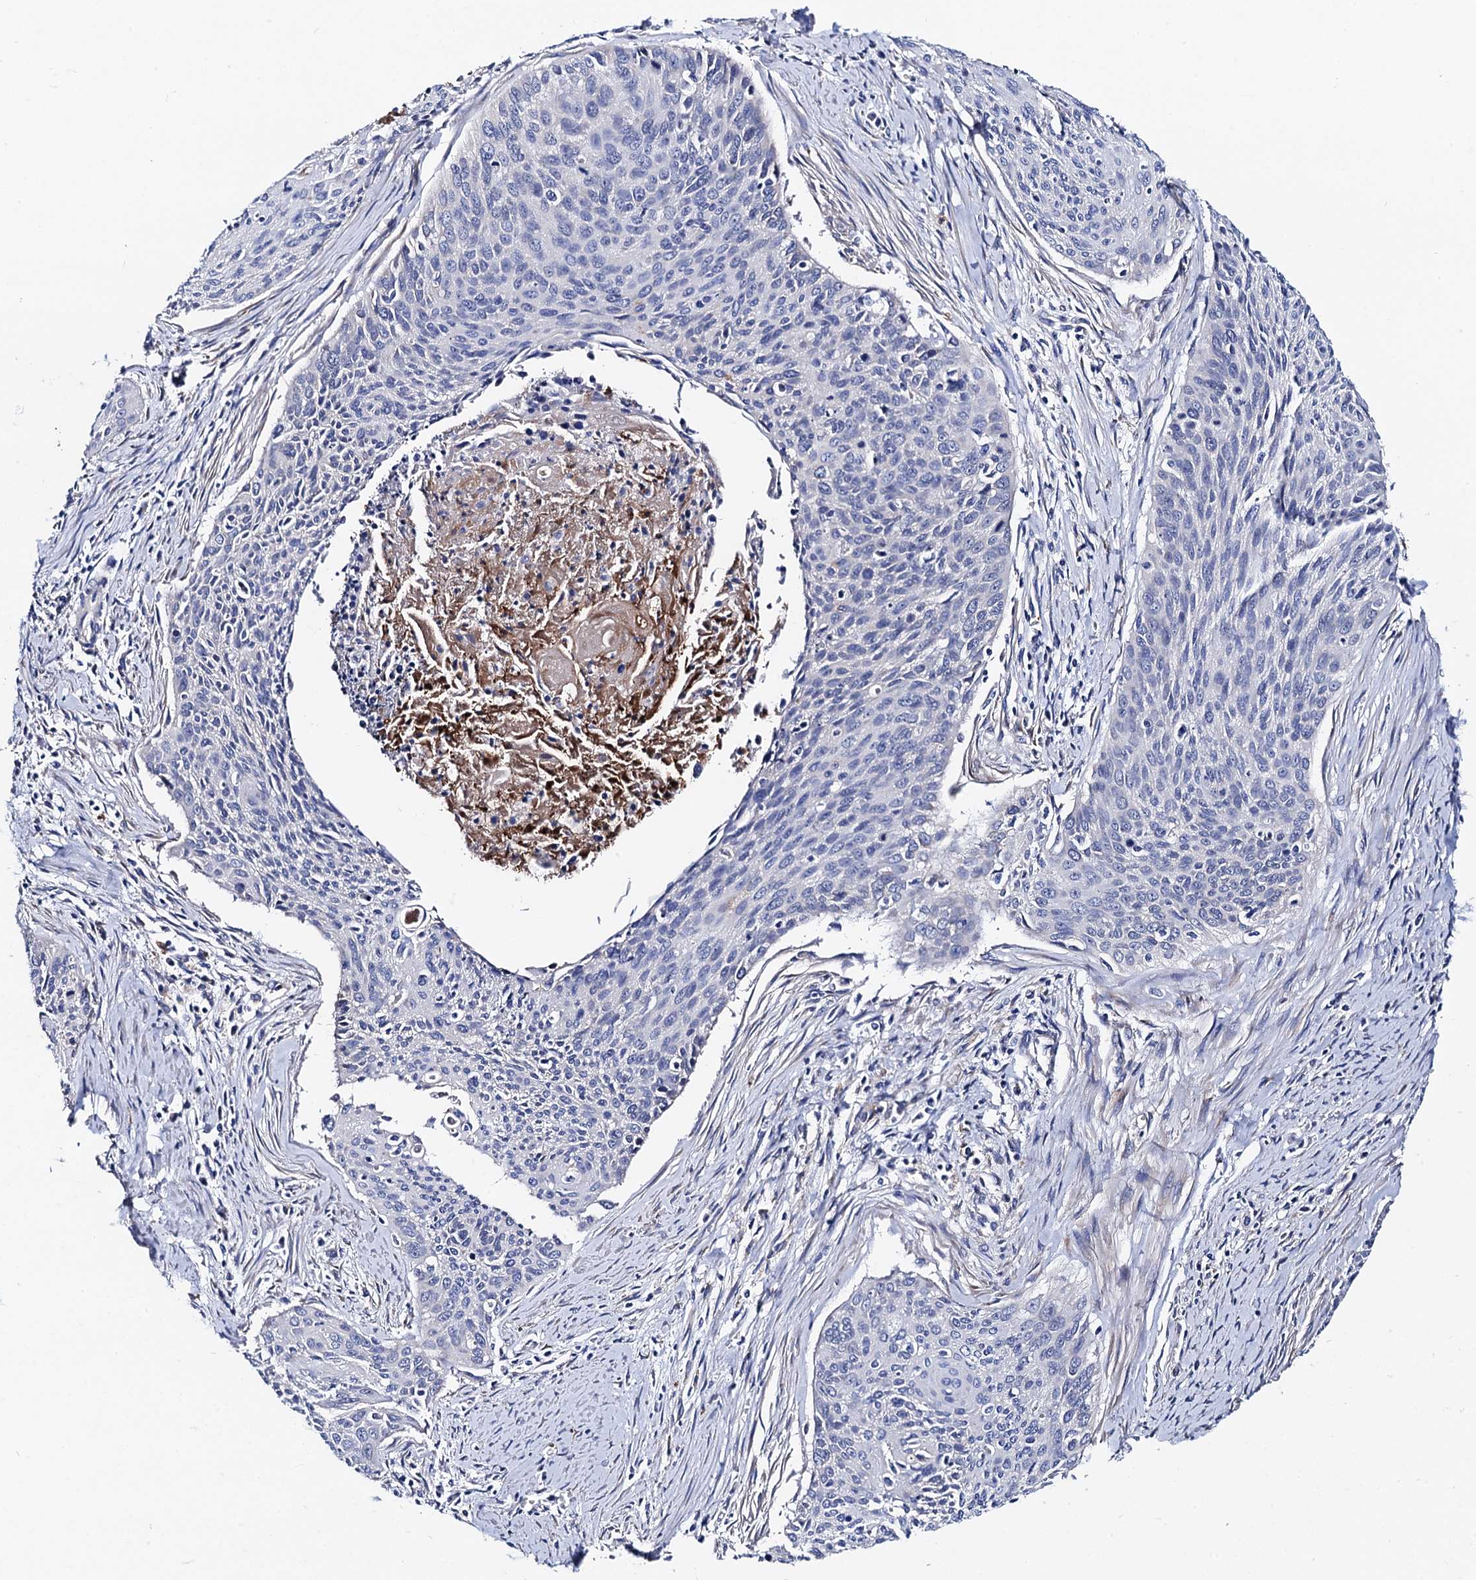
{"staining": {"intensity": "negative", "quantity": "none", "location": "none"}, "tissue": "cervical cancer", "cell_type": "Tumor cells", "image_type": "cancer", "snomed": [{"axis": "morphology", "description": "Squamous cell carcinoma, NOS"}, {"axis": "topography", "description": "Cervix"}], "caption": "A micrograph of cervical cancer stained for a protein reveals no brown staining in tumor cells. (Brightfield microscopy of DAB immunohistochemistry at high magnification).", "gene": "FREM3", "patient": {"sex": "female", "age": 55}}